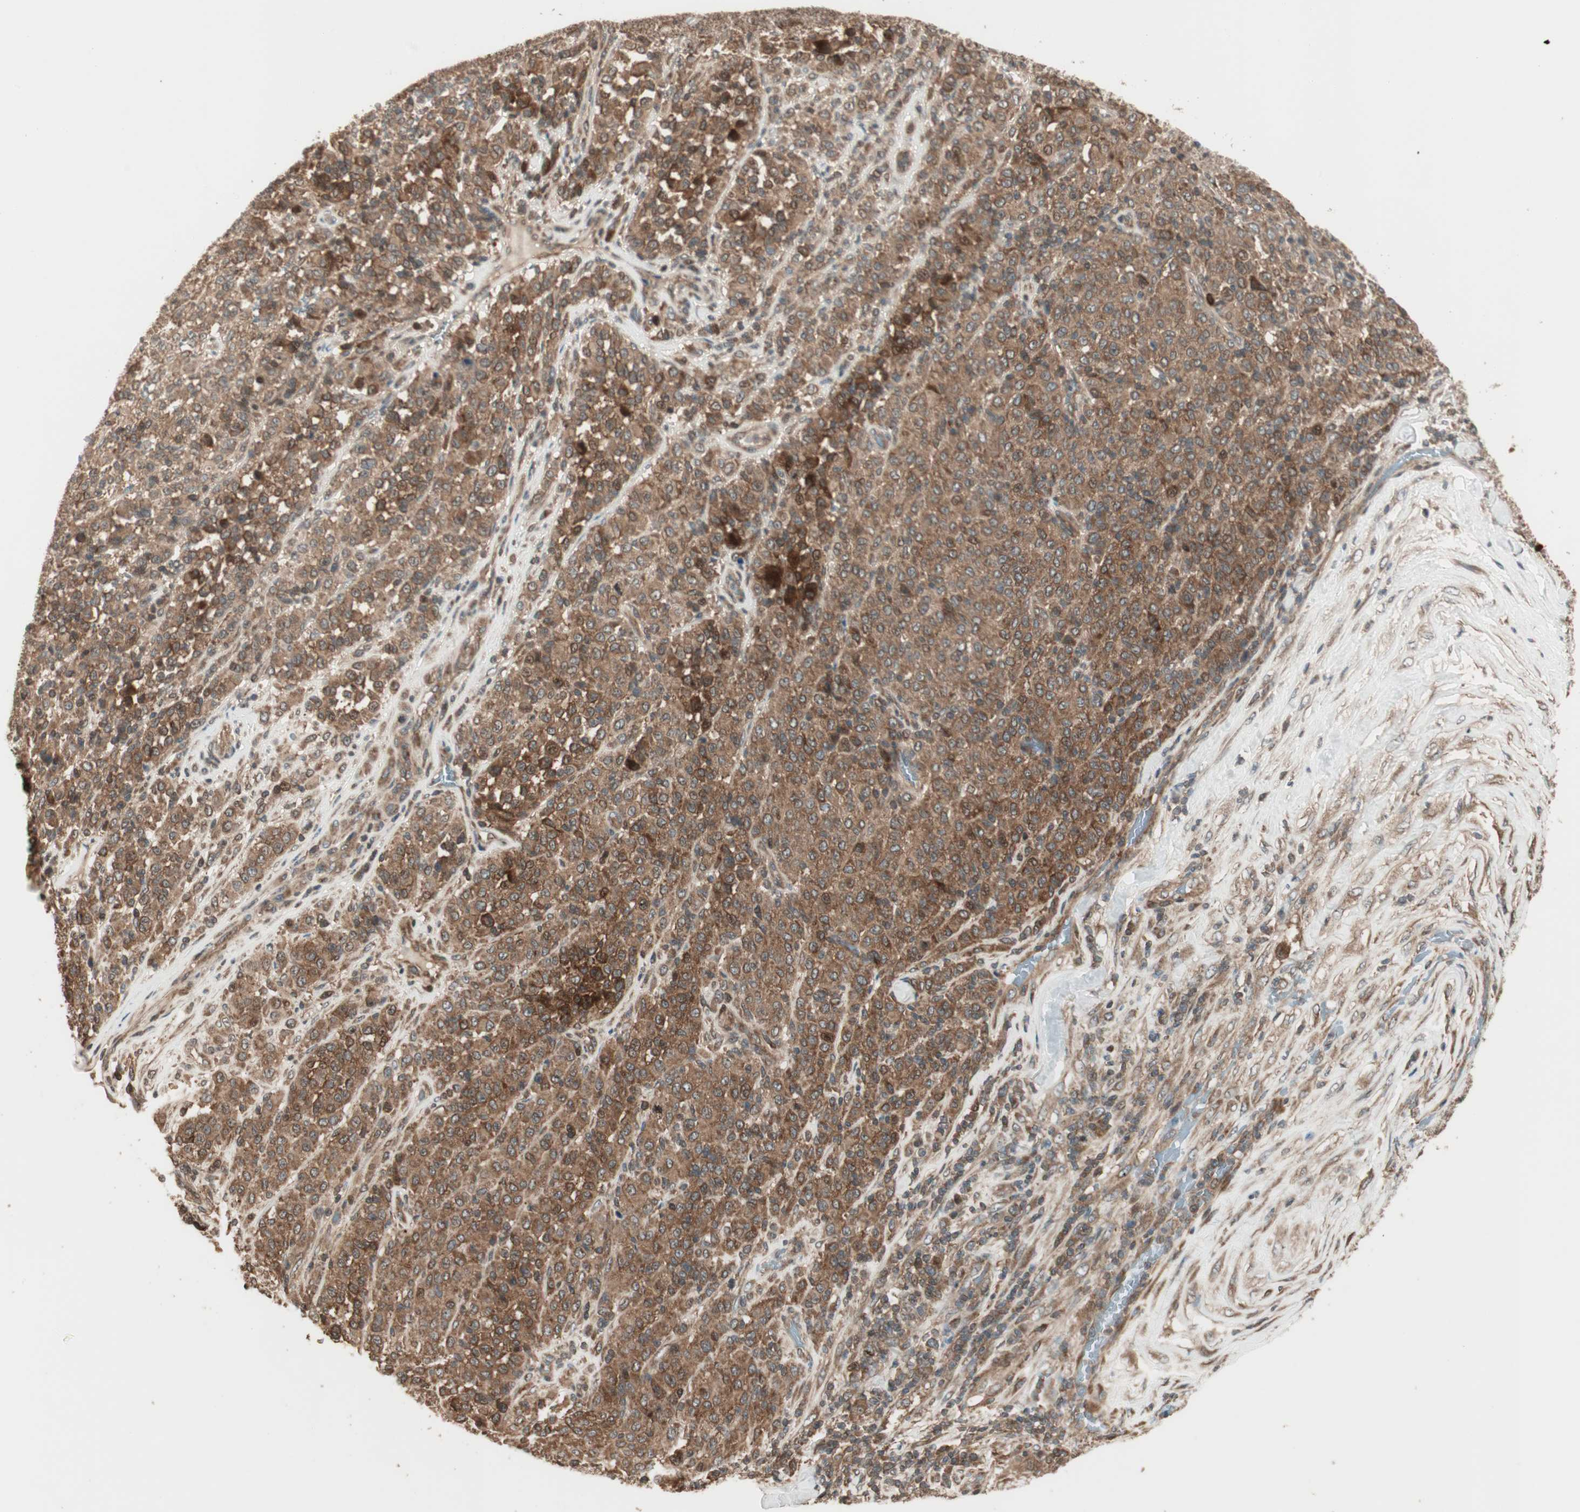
{"staining": {"intensity": "moderate", "quantity": ">75%", "location": "cytoplasmic/membranous"}, "tissue": "melanoma", "cell_type": "Tumor cells", "image_type": "cancer", "snomed": [{"axis": "morphology", "description": "Malignant melanoma, Metastatic site"}, {"axis": "topography", "description": "Pancreas"}], "caption": "Immunohistochemical staining of malignant melanoma (metastatic site) demonstrates moderate cytoplasmic/membranous protein positivity in approximately >75% of tumor cells. Nuclei are stained in blue.", "gene": "CNOT4", "patient": {"sex": "female", "age": 30}}